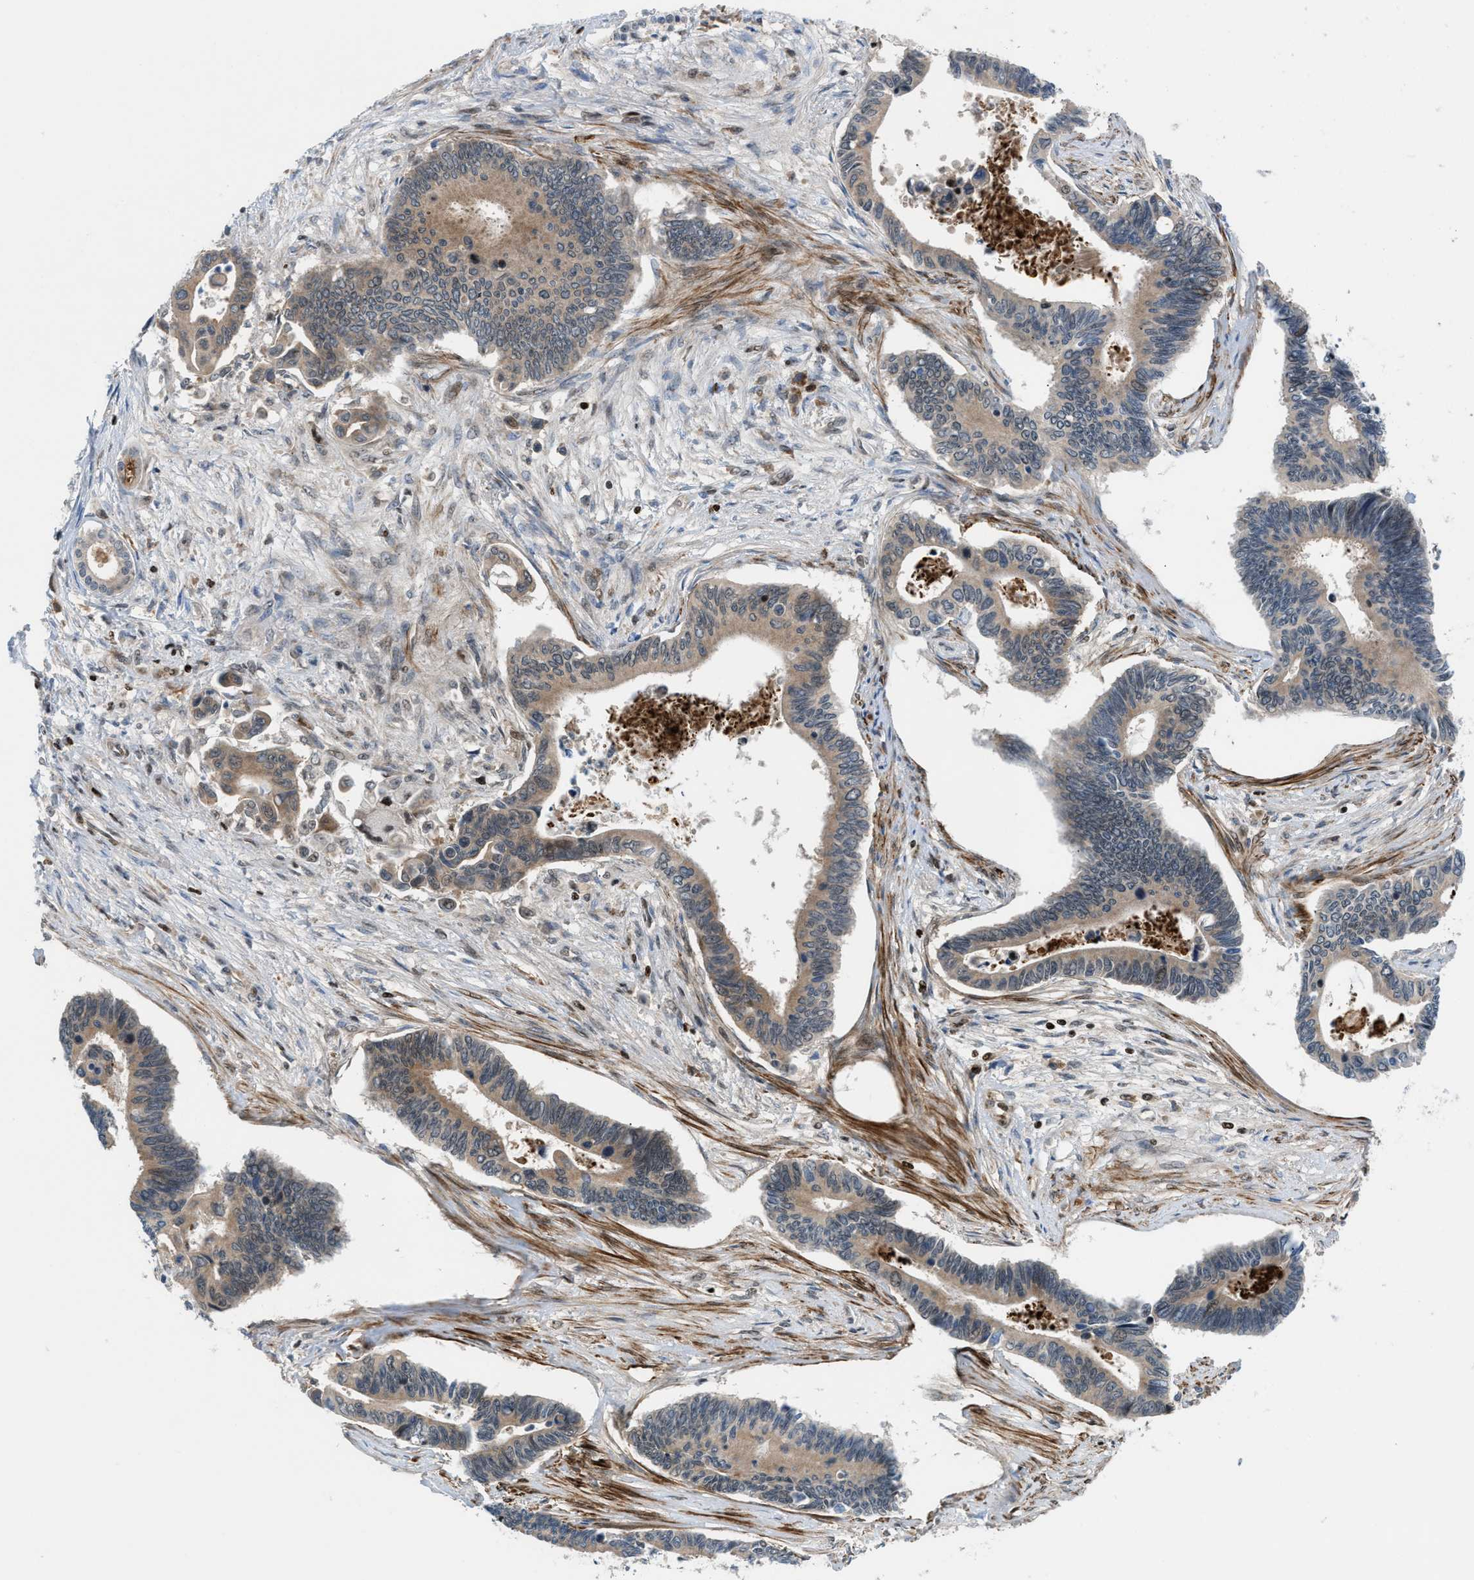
{"staining": {"intensity": "weak", "quantity": ">75%", "location": "cytoplasmic/membranous"}, "tissue": "pancreatic cancer", "cell_type": "Tumor cells", "image_type": "cancer", "snomed": [{"axis": "morphology", "description": "Adenocarcinoma, NOS"}, {"axis": "topography", "description": "Pancreas"}], "caption": "Human pancreatic cancer stained for a protein (brown) exhibits weak cytoplasmic/membranous positive positivity in approximately >75% of tumor cells.", "gene": "ZNF276", "patient": {"sex": "female", "age": 70}}